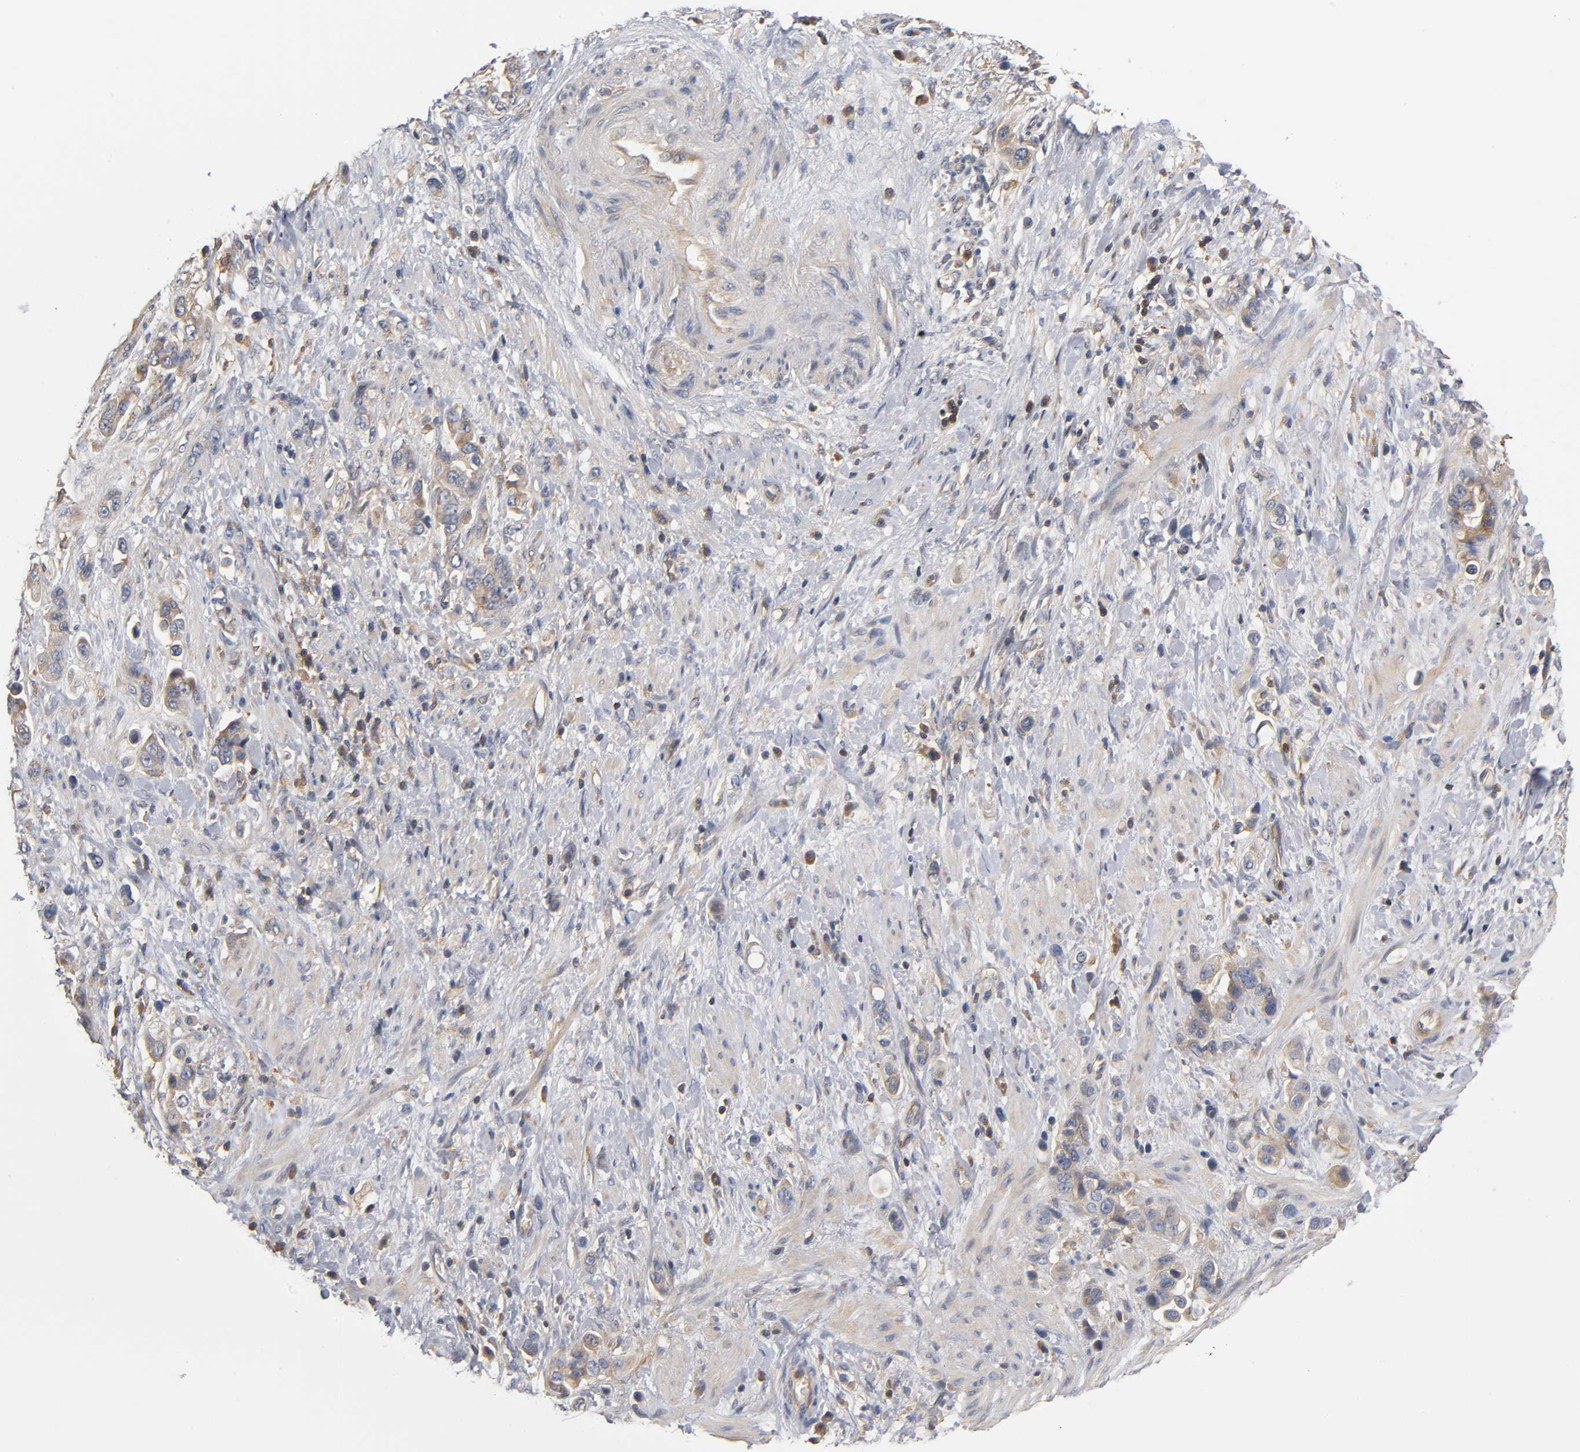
{"staining": {"intensity": "moderate", "quantity": ">75%", "location": "cytoplasmic/membranous"}, "tissue": "stomach cancer", "cell_type": "Tumor cells", "image_type": "cancer", "snomed": [{"axis": "morphology", "description": "Adenocarcinoma, NOS"}, {"axis": "topography", "description": "Stomach, lower"}], "caption": "Immunohistochemical staining of stomach cancer (adenocarcinoma) demonstrates medium levels of moderate cytoplasmic/membranous protein positivity in about >75% of tumor cells. The staining is performed using DAB brown chromogen to label protein expression. The nuclei are counter-stained blue using hematoxylin.", "gene": "ACTR2", "patient": {"sex": "female", "age": 93}}